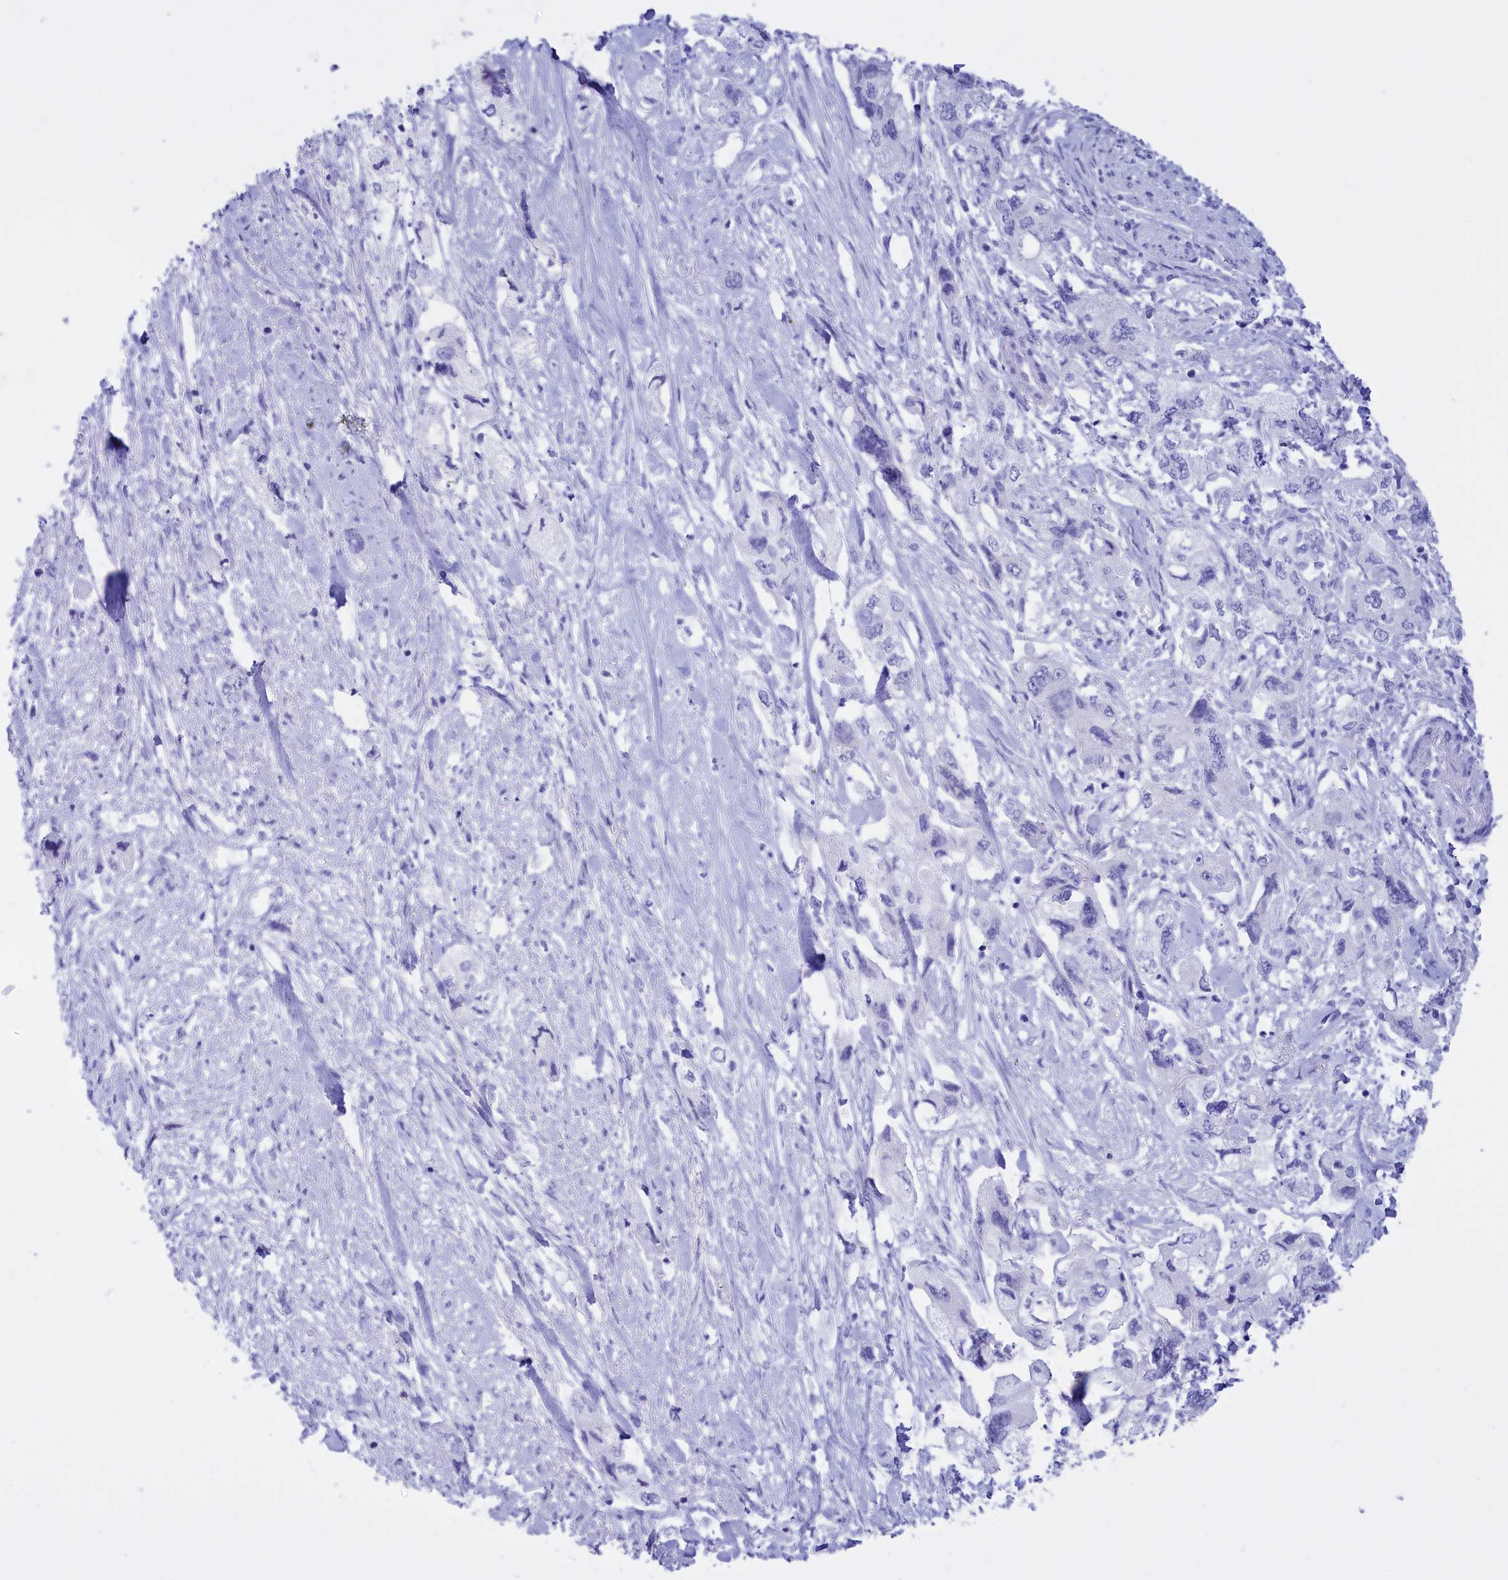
{"staining": {"intensity": "negative", "quantity": "none", "location": "none"}, "tissue": "pancreatic cancer", "cell_type": "Tumor cells", "image_type": "cancer", "snomed": [{"axis": "morphology", "description": "Adenocarcinoma, NOS"}, {"axis": "topography", "description": "Pancreas"}], "caption": "This micrograph is of adenocarcinoma (pancreatic) stained with immunohistochemistry to label a protein in brown with the nuclei are counter-stained blue. There is no expression in tumor cells.", "gene": "BRI3", "patient": {"sex": "female", "age": 73}}